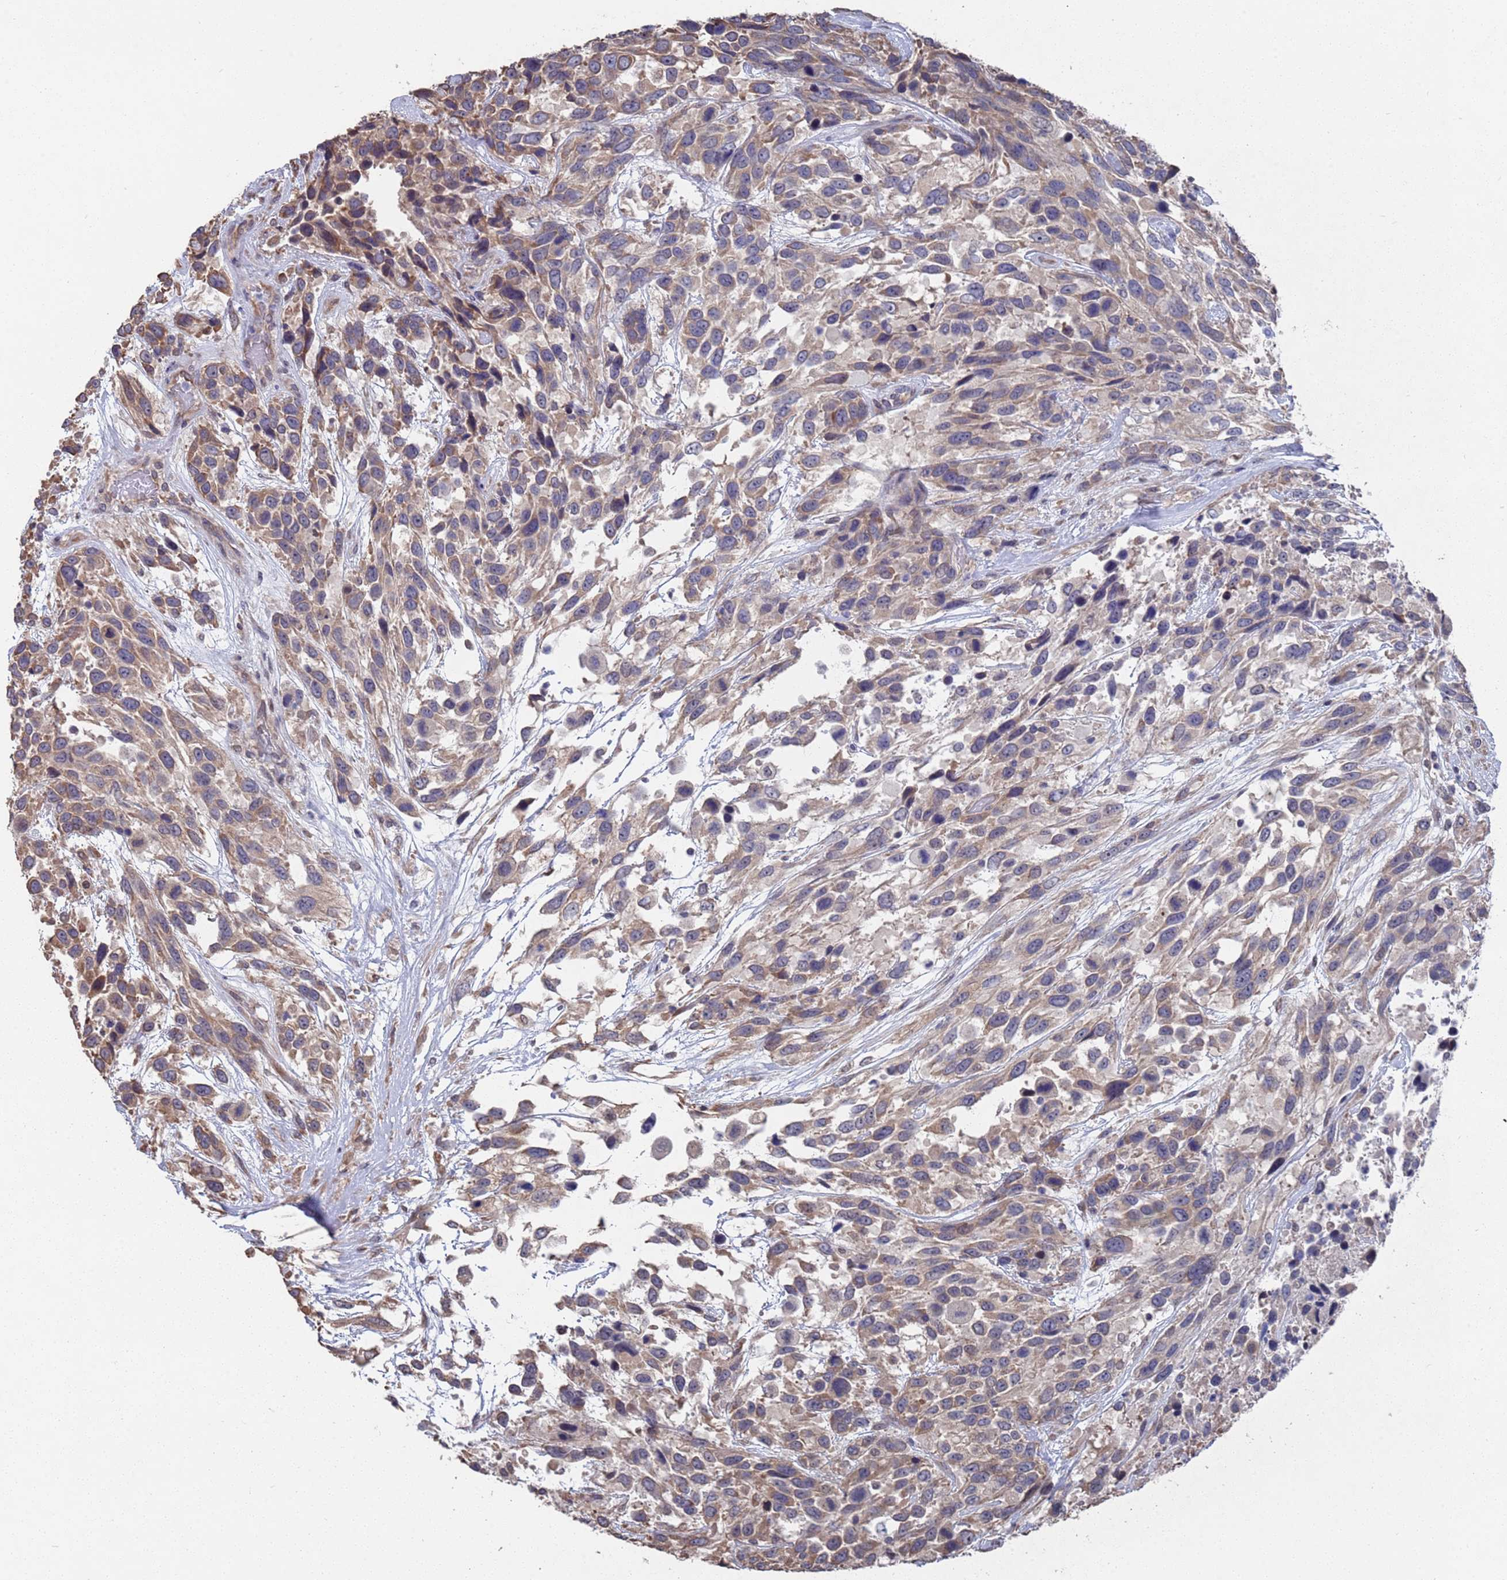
{"staining": {"intensity": "moderate", "quantity": "25%-75%", "location": "cytoplasmic/membranous"}, "tissue": "urothelial cancer", "cell_type": "Tumor cells", "image_type": "cancer", "snomed": [{"axis": "morphology", "description": "Urothelial carcinoma, High grade"}, {"axis": "topography", "description": "Urinary bladder"}], "caption": "Protein analysis of high-grade urothelial carcinoma tissue displays moderate cytoplasmic/membranous positivity in approximately 25%-75% of tumor cells.", "gene": "CFAP119", "patient": {"sex": "female", "age": 70}}